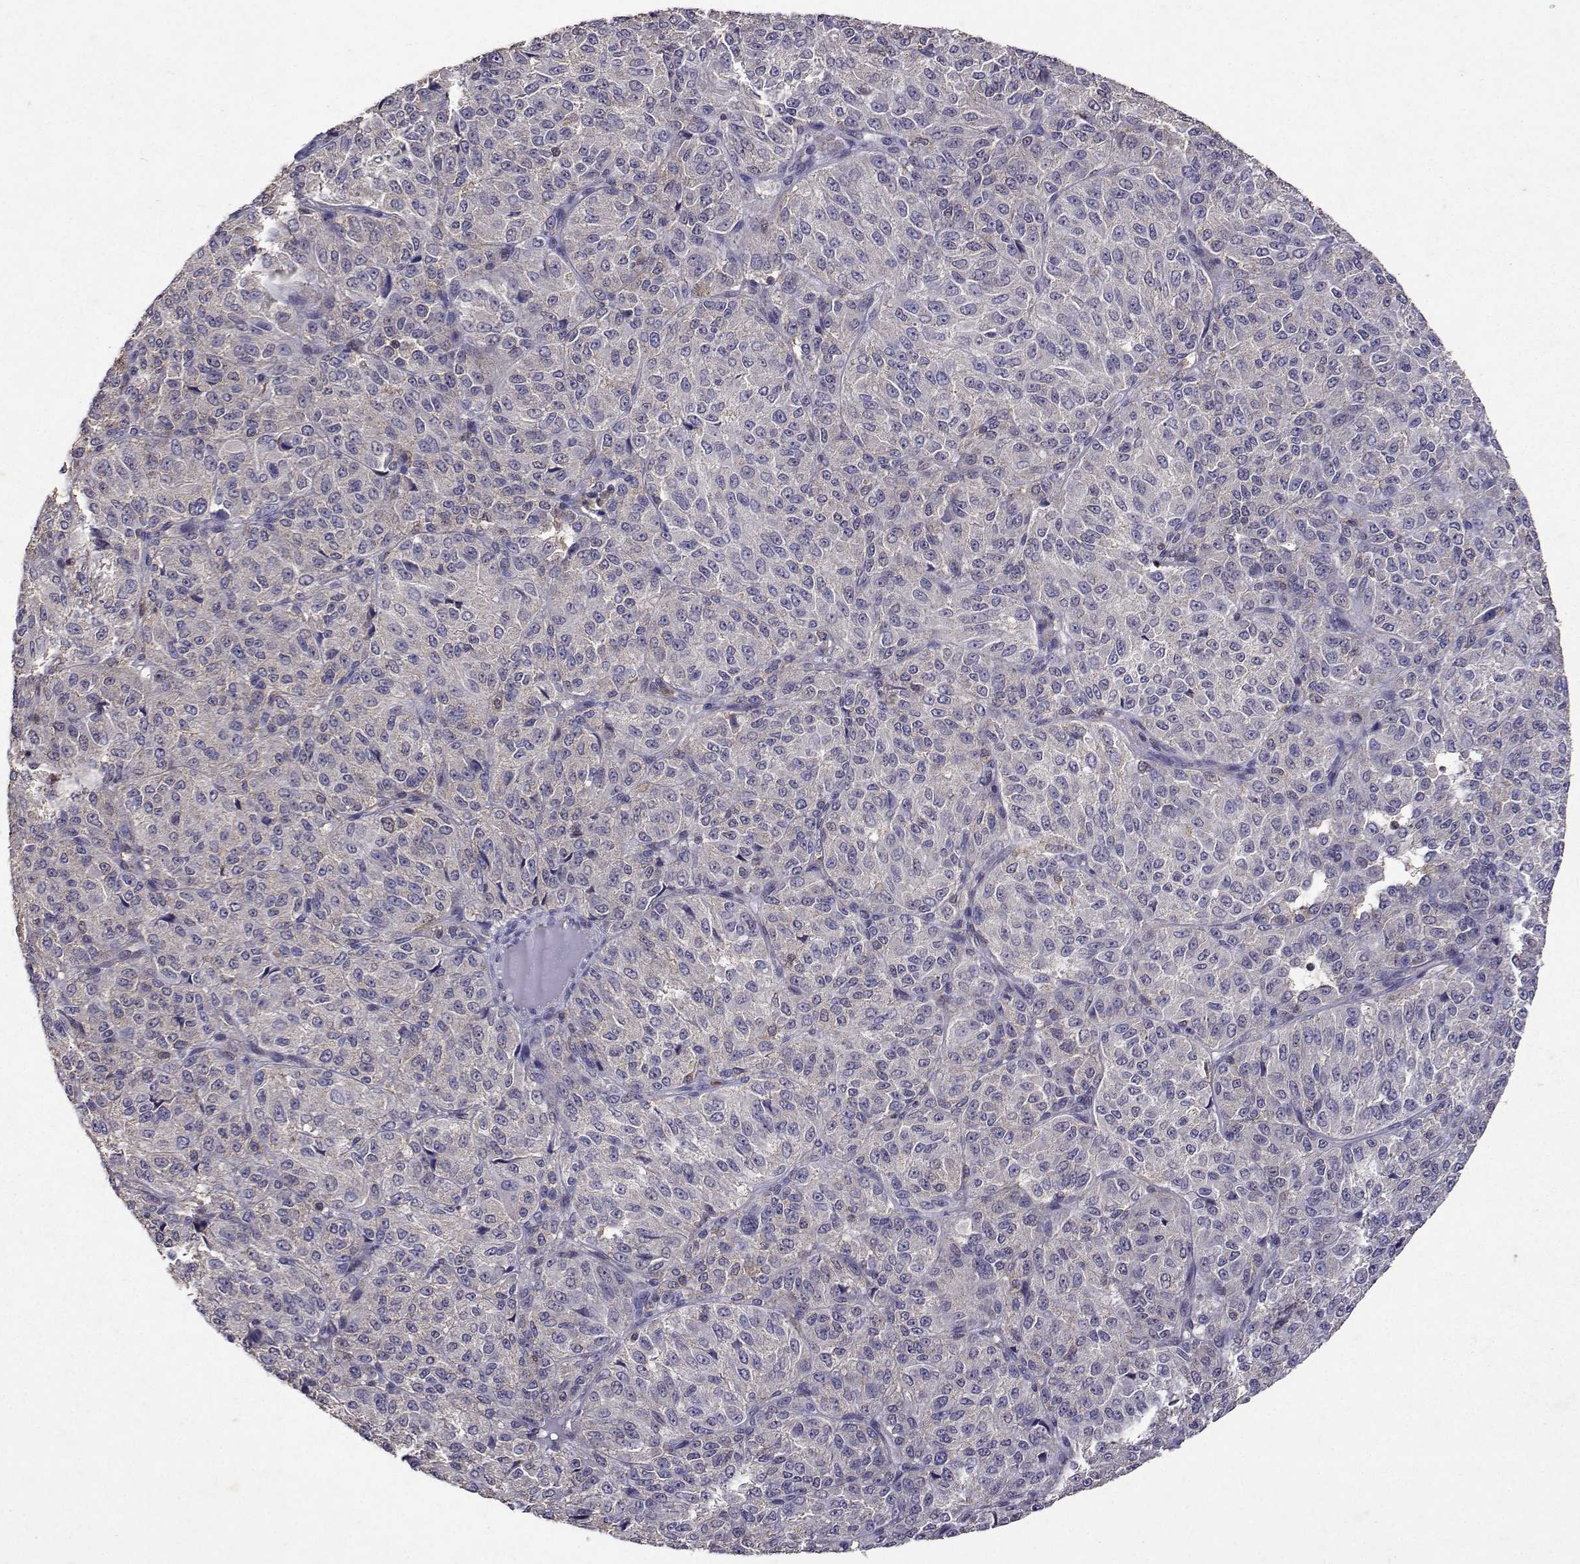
{"staining": {"intensity": "negative", "quantity": "none", "location": "none"}, "tissue": "melanoma", "cell_type": "Tumor cells", "image_type": "cancer", "snomed": [{"axis": "morphology", "description": "Malignant melanoma, Metastatic site"}, {"axis": "topography", "description": "Brain"}], "caption": "Tumor cells show no significant protein expression in melanoma.", "gene": "APAF1", "patient": {"sex": "female", "age": 56}}